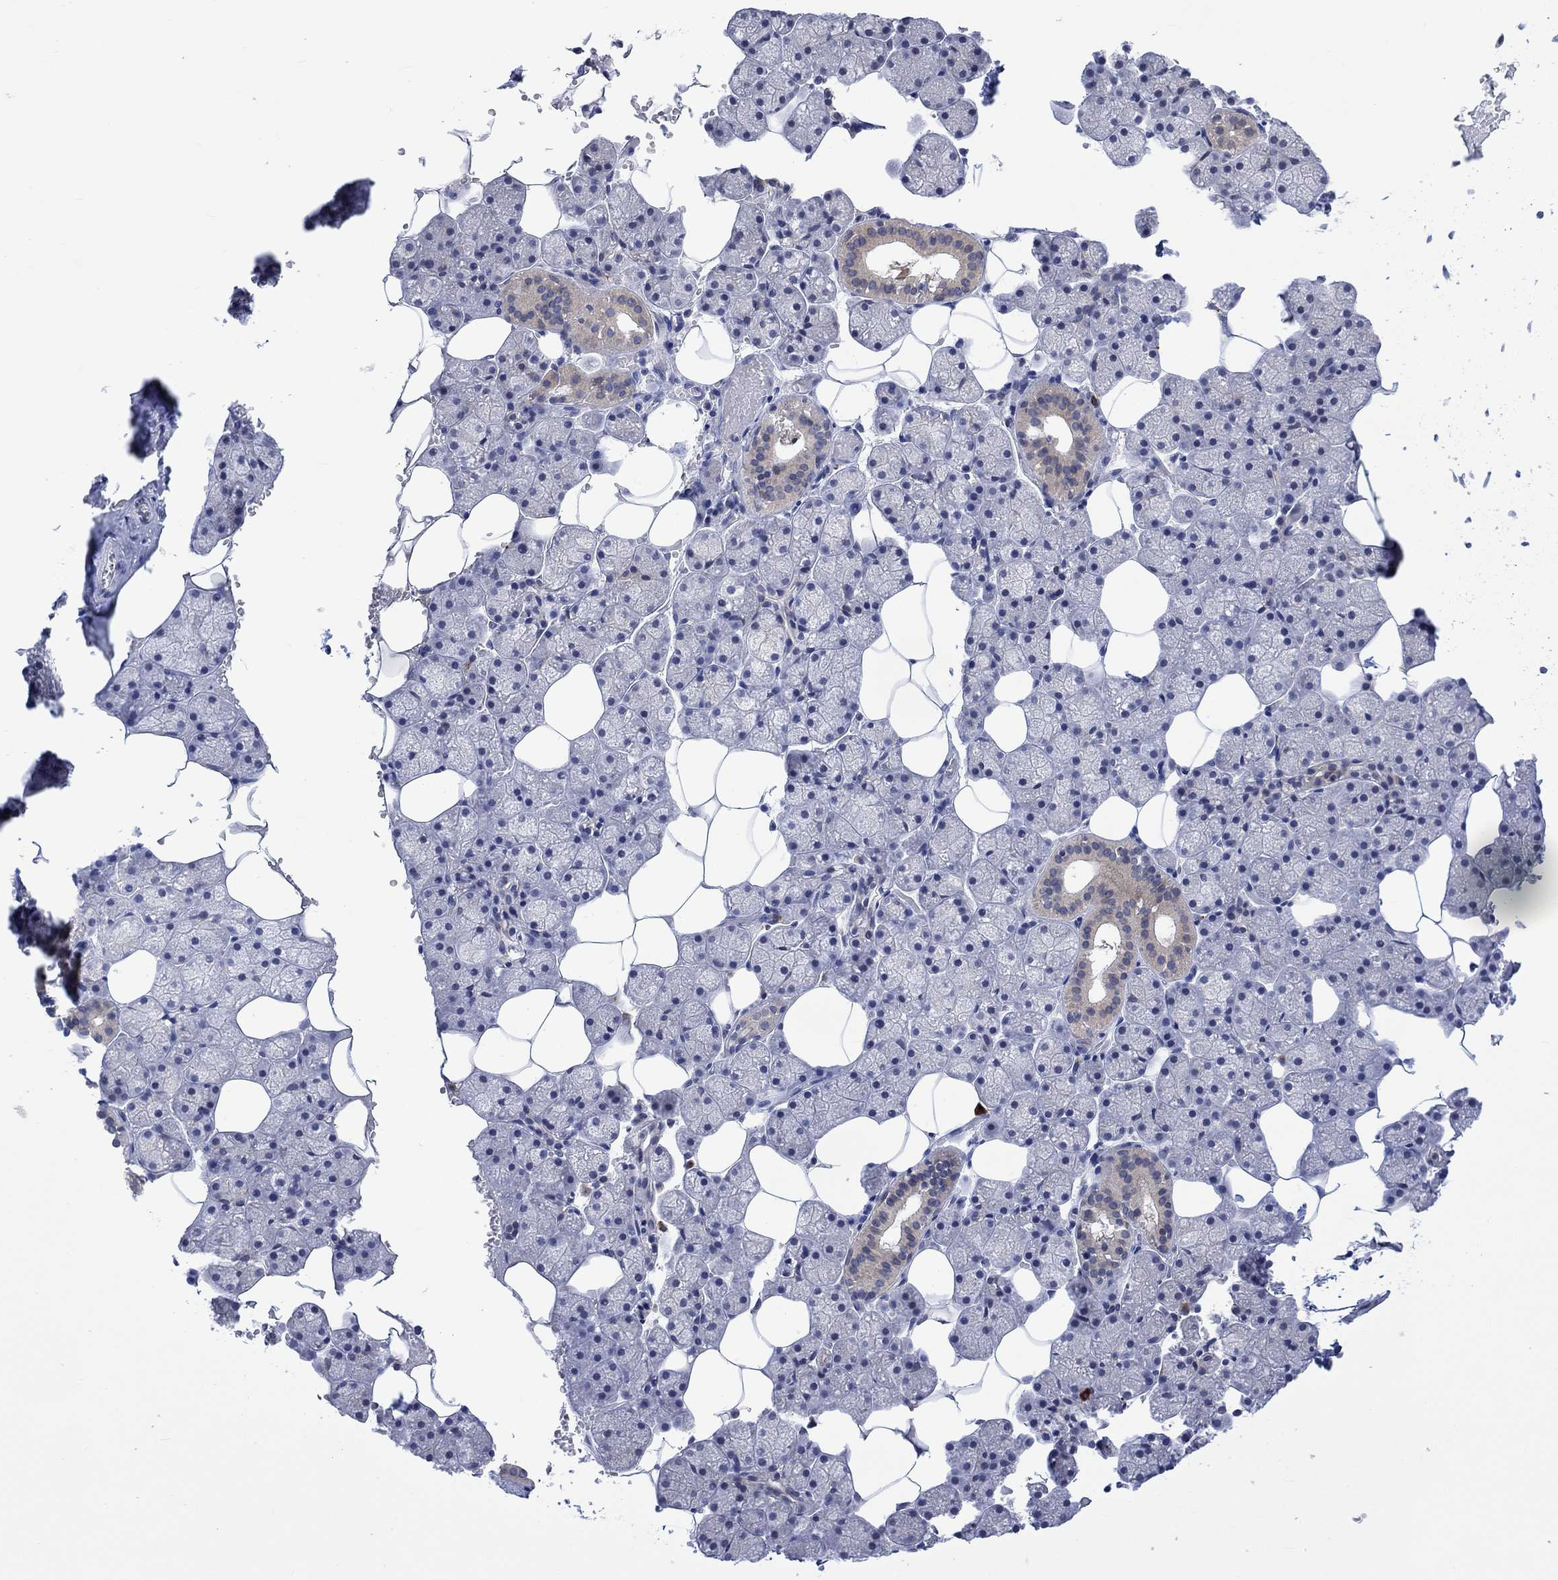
{"staining": {"intensity": "weak", "quantity": "<25%", "location": "cytoplasmic/membranous"}, "tissue": "salivary gland", "cell_type": "Glandular cells", "image_type": "normal", "snomed": [{"axis": "morphology", "description": "Normal tissue, NOS"}, {"axis": "topography", "description": "Salivary gland"}], "caption": "IHC histopathology image of benign human salivary gland stained for a protein (brown), which displays no staining in glandular cells. The staining was performed using DAB to visualize the protein expression in brown, while the nuclei were stained in blue with hematoxylin (Magnification: 20x).", "gene": "DCX", "patient": {"sex": "male", "age": 38}}